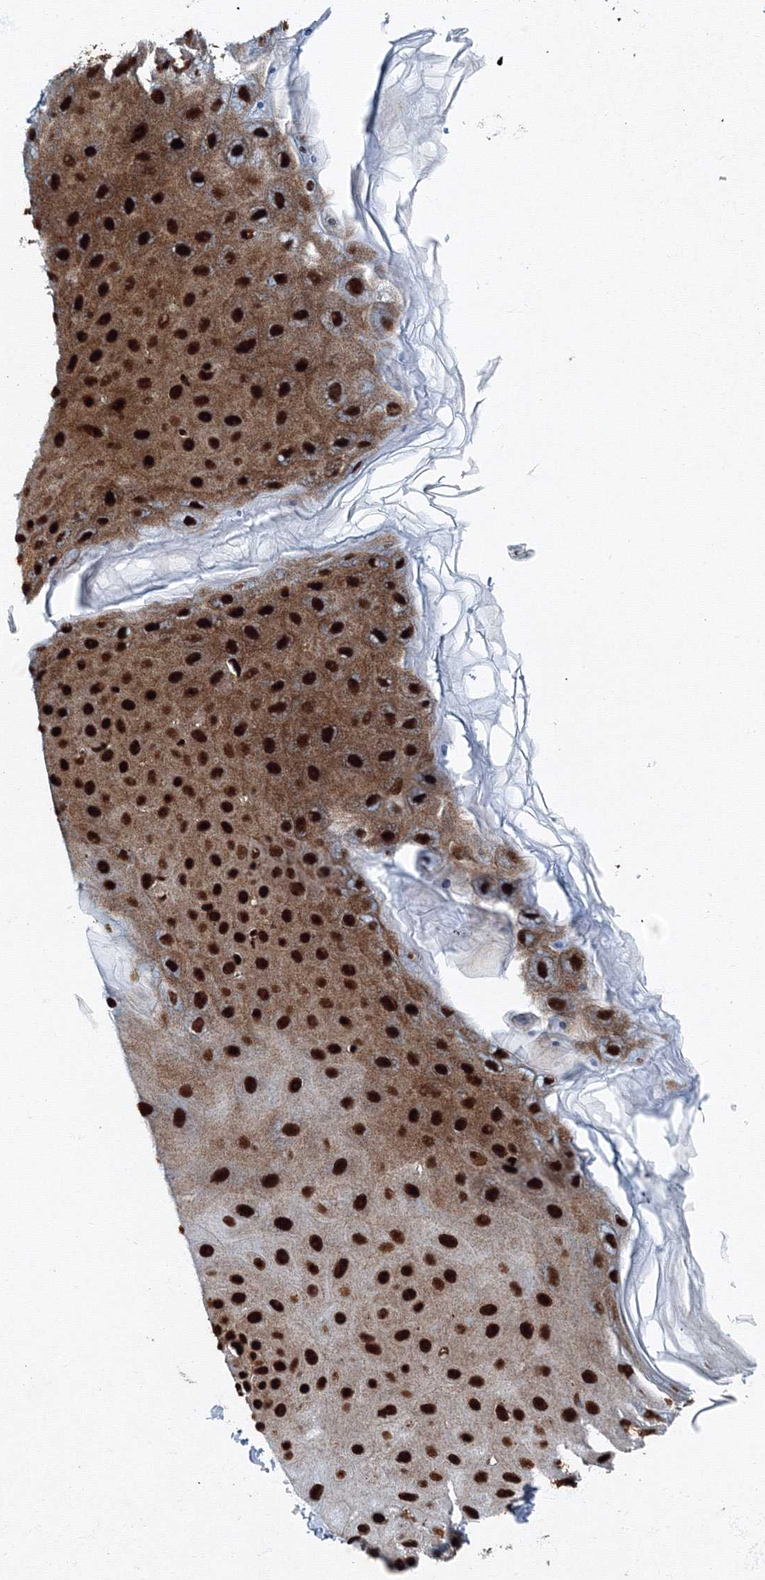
{"staining": {"intensity": "strong", "quantity": ">75%", "location": "nuclear"}, "tissue": "skin", "cell_type": "Fibroblasts", "image_type": "normal", "snomed": [{"axis": "morphology", "description": "Normal tissue, NOS"}, {"axis": "topography", "description": "Skin"}], "caption": "This histopathology image displays immunohistochemistry (IHC) staining of normal skin, with high strong nuclear staining in approximately >75% of fibroblasts.", "gene": "SNRPC", "patient": {"sex": "male", "age": 52}}